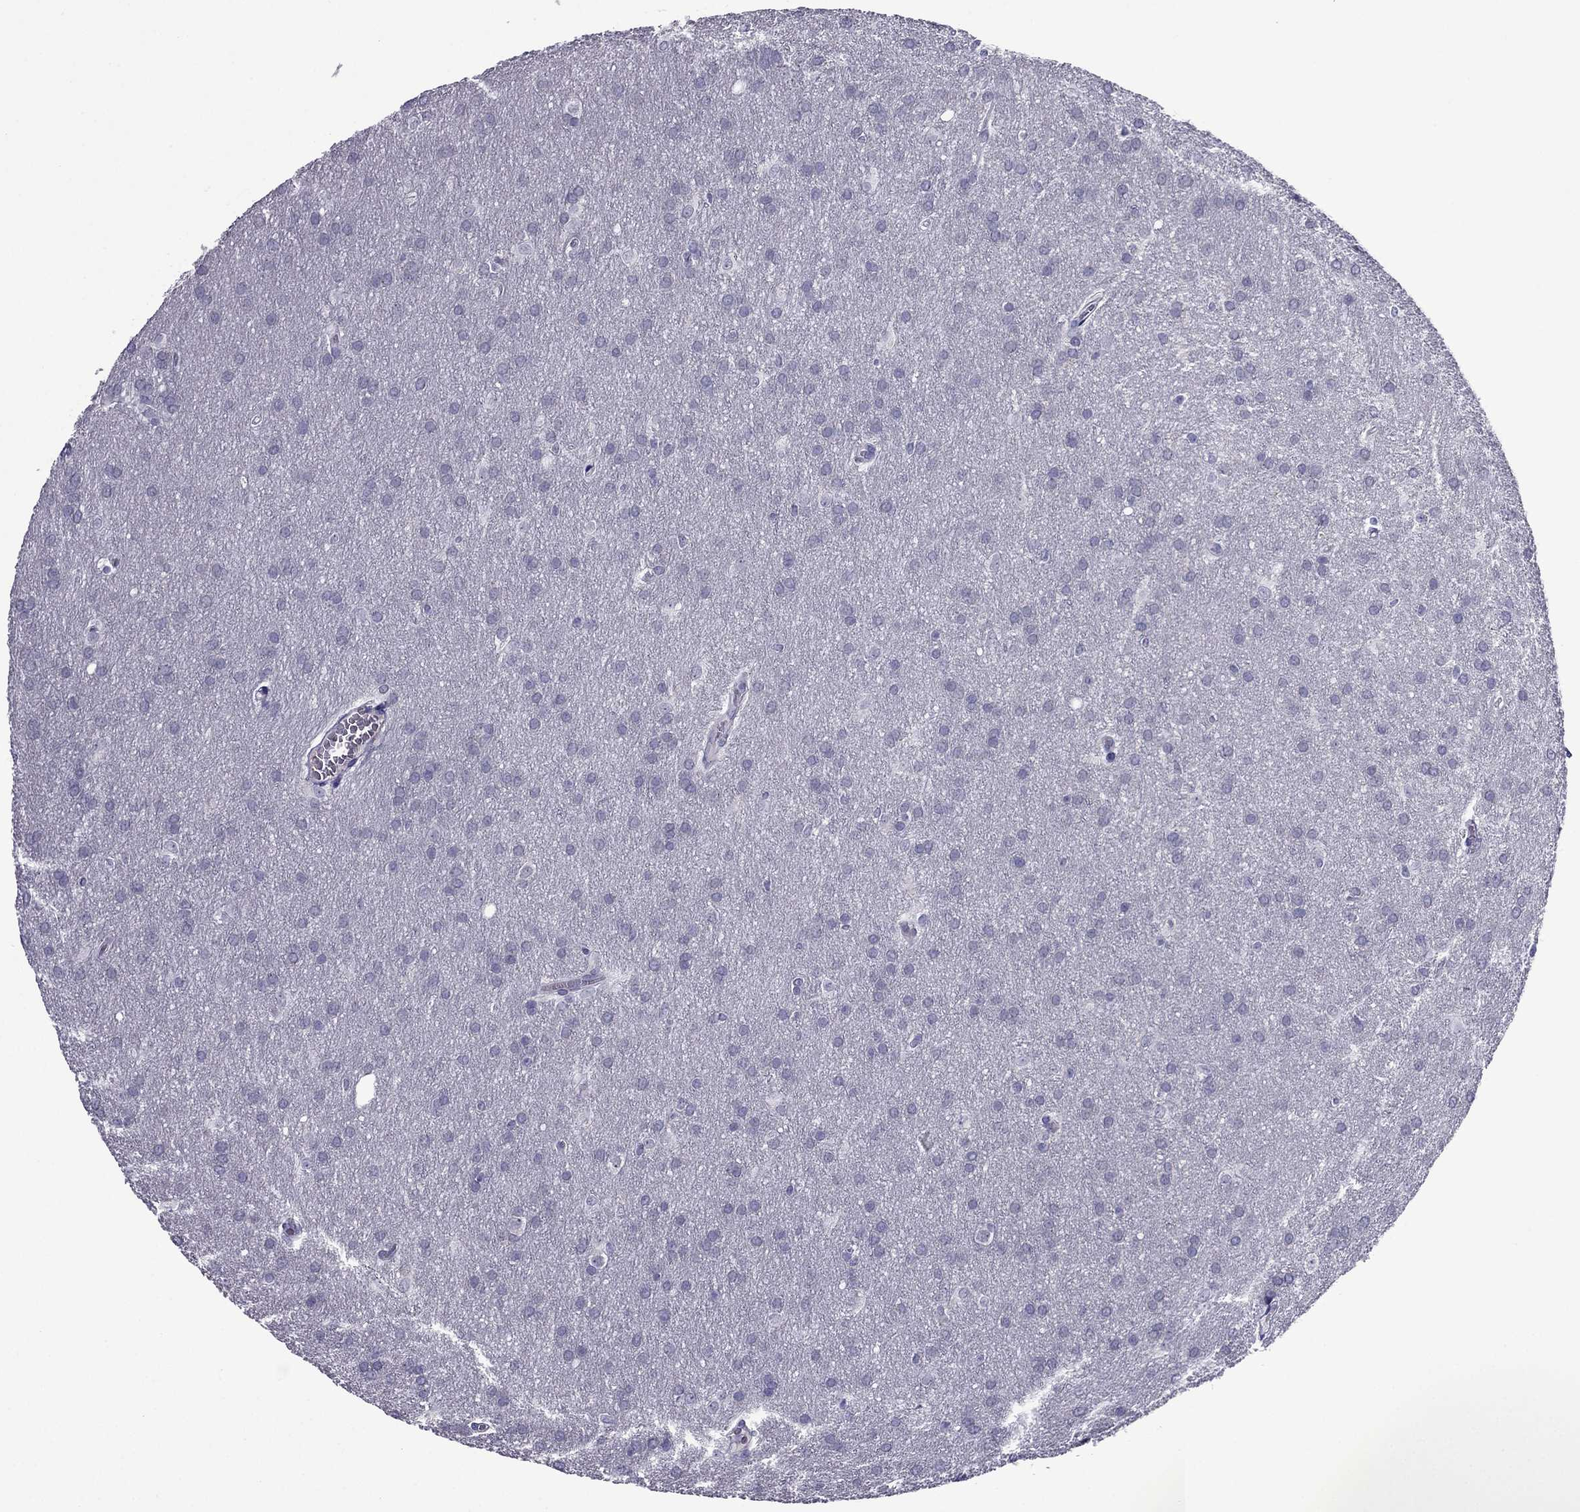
{"staining": {"intensity": "negative", "quantity": "none", "location": "none"}, "tissue": "glioma", "cell_type": "Tumor cells", "image_type": "cancer", "snomed": [{"axis": "morphology", "description": "Glioma, malignant, Low grade"}, {"axis": "topography", "description": "Brain"}], "caption": "An immunohistochemistry micrograph of malignant low-grade glioma is shown. There is no staining in tumor cells of malignant low-grade glioma. (Brightfield microscopy of DAB immunohistochemistry at high magnification).", "gene": "MYBPH", "patient": {"sex": "female", "age": 32}}